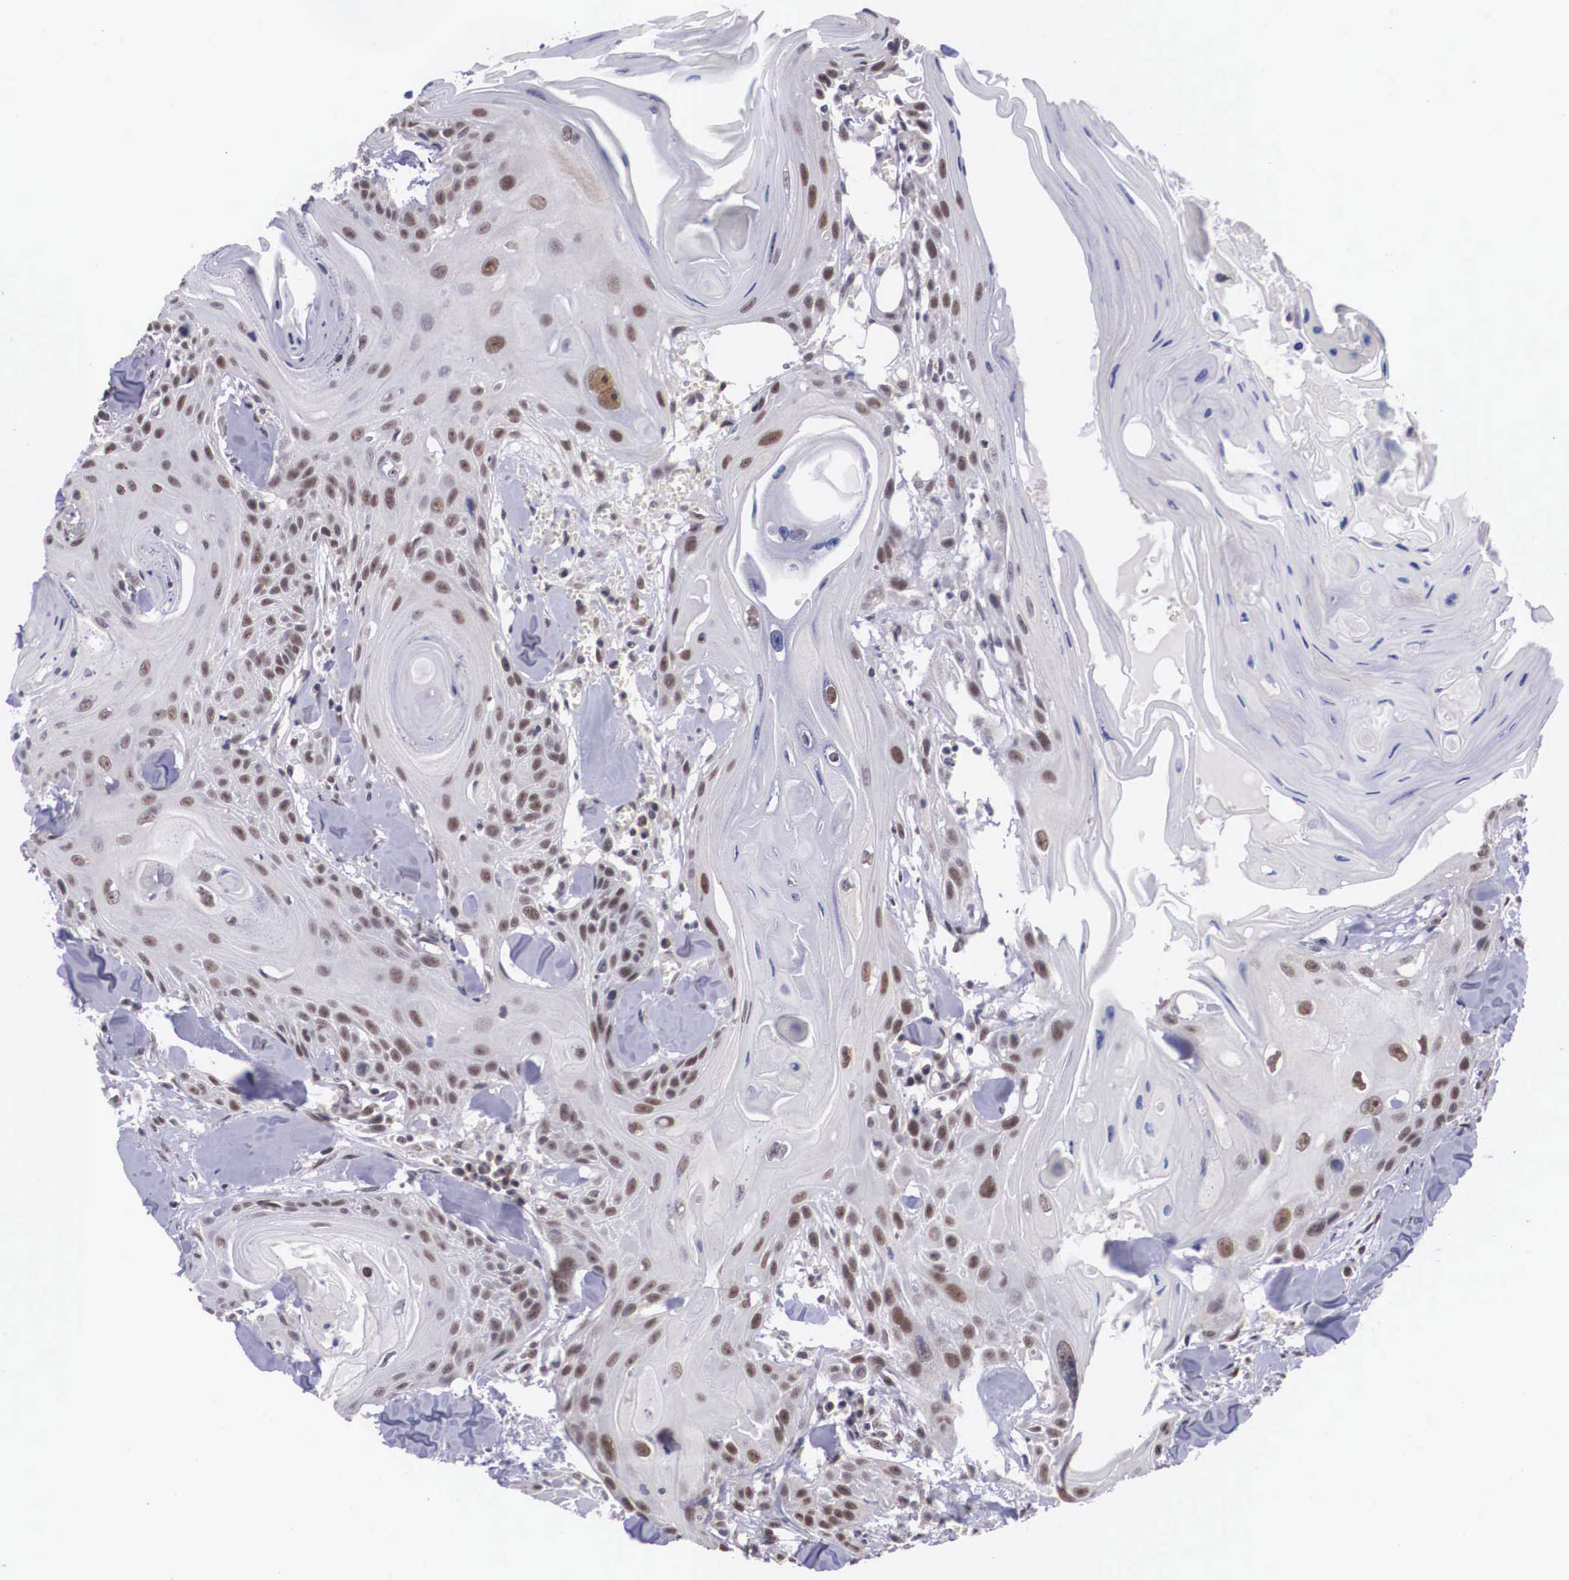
{"staining": {"intensity": "weak", "quantity": ">75%", "location": "nuclear"}, "tissue": "head and neck cancer", "cell_type": "Tumor cells", "image_type": "cancer", "snomed": [{"axis": "morphology", "description": "Squamous cell carcinoma, NOS"}, {"axis": "morphology", "description": "Squamous cell carcinoma, metastatic, NOS"}, {"axis": "topography", "description": "Lymph node"}, {"axis": "topography", "description": "Salivary gland"}, {"axis": "topography", "description": "Head-Neck"}], "caption": "Head and neck metastatic squamous cell carcinoma stained with a protein marker exhibits weak staining in tumor cells.", "gene": "ZNF275", "patient": {"sex": "female", "age": 74}}